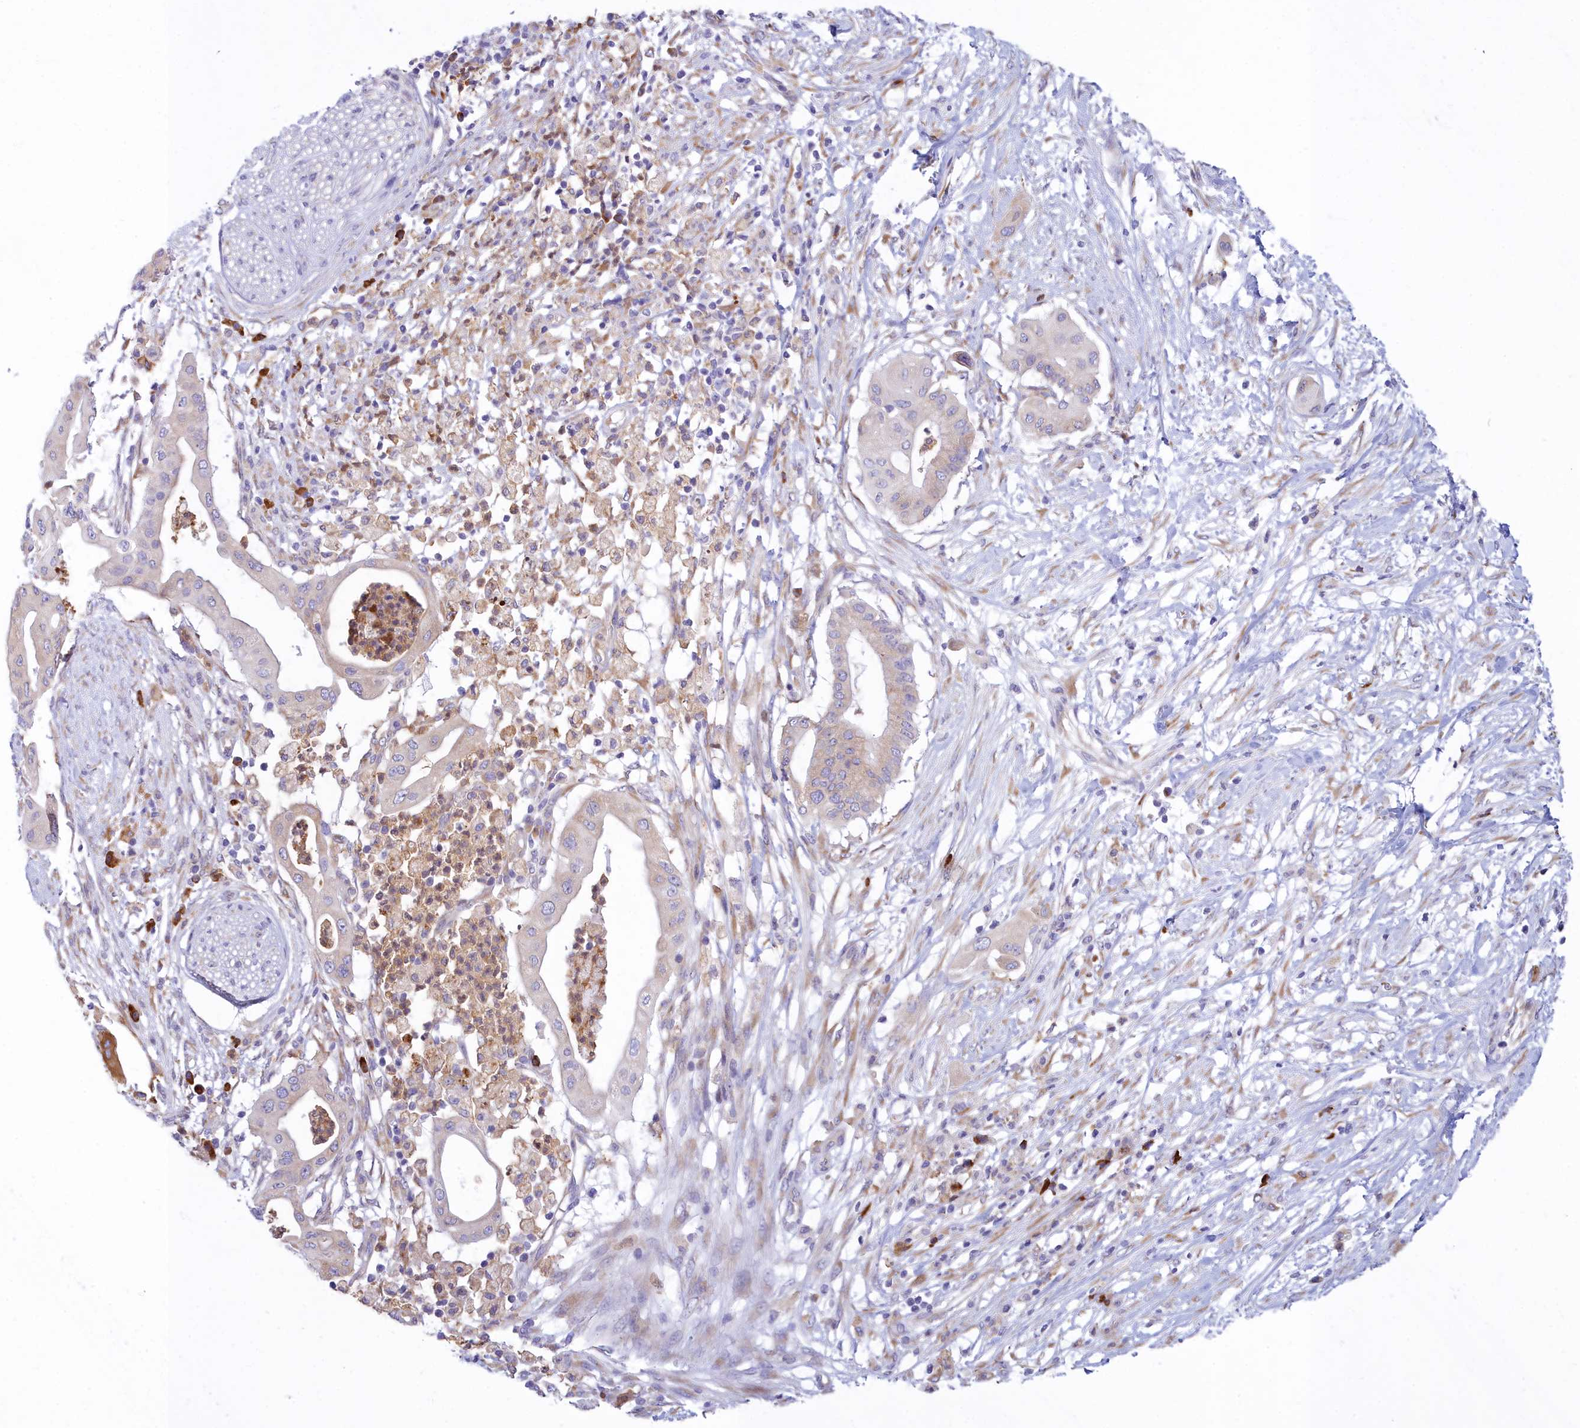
{"staining": {"intensity": "weak", "quantity": "<25%", "location": "cytoplasmic/membranous"}, "tissue": "pancreatic cancer", "cell_type": "Tumor cells", "image_type": "cancer", "snomed": [{"axis": "morphology", "description": "Adenocarcinoma, NOS"}, {"axis": "topography", "description": "Pancreas"}], "caption": "Tumor cells show no significant protein staining in adenocarcinoma (pancreatic).", "gene": "HM13", "patient": {"sex": "male", "age": 68}}